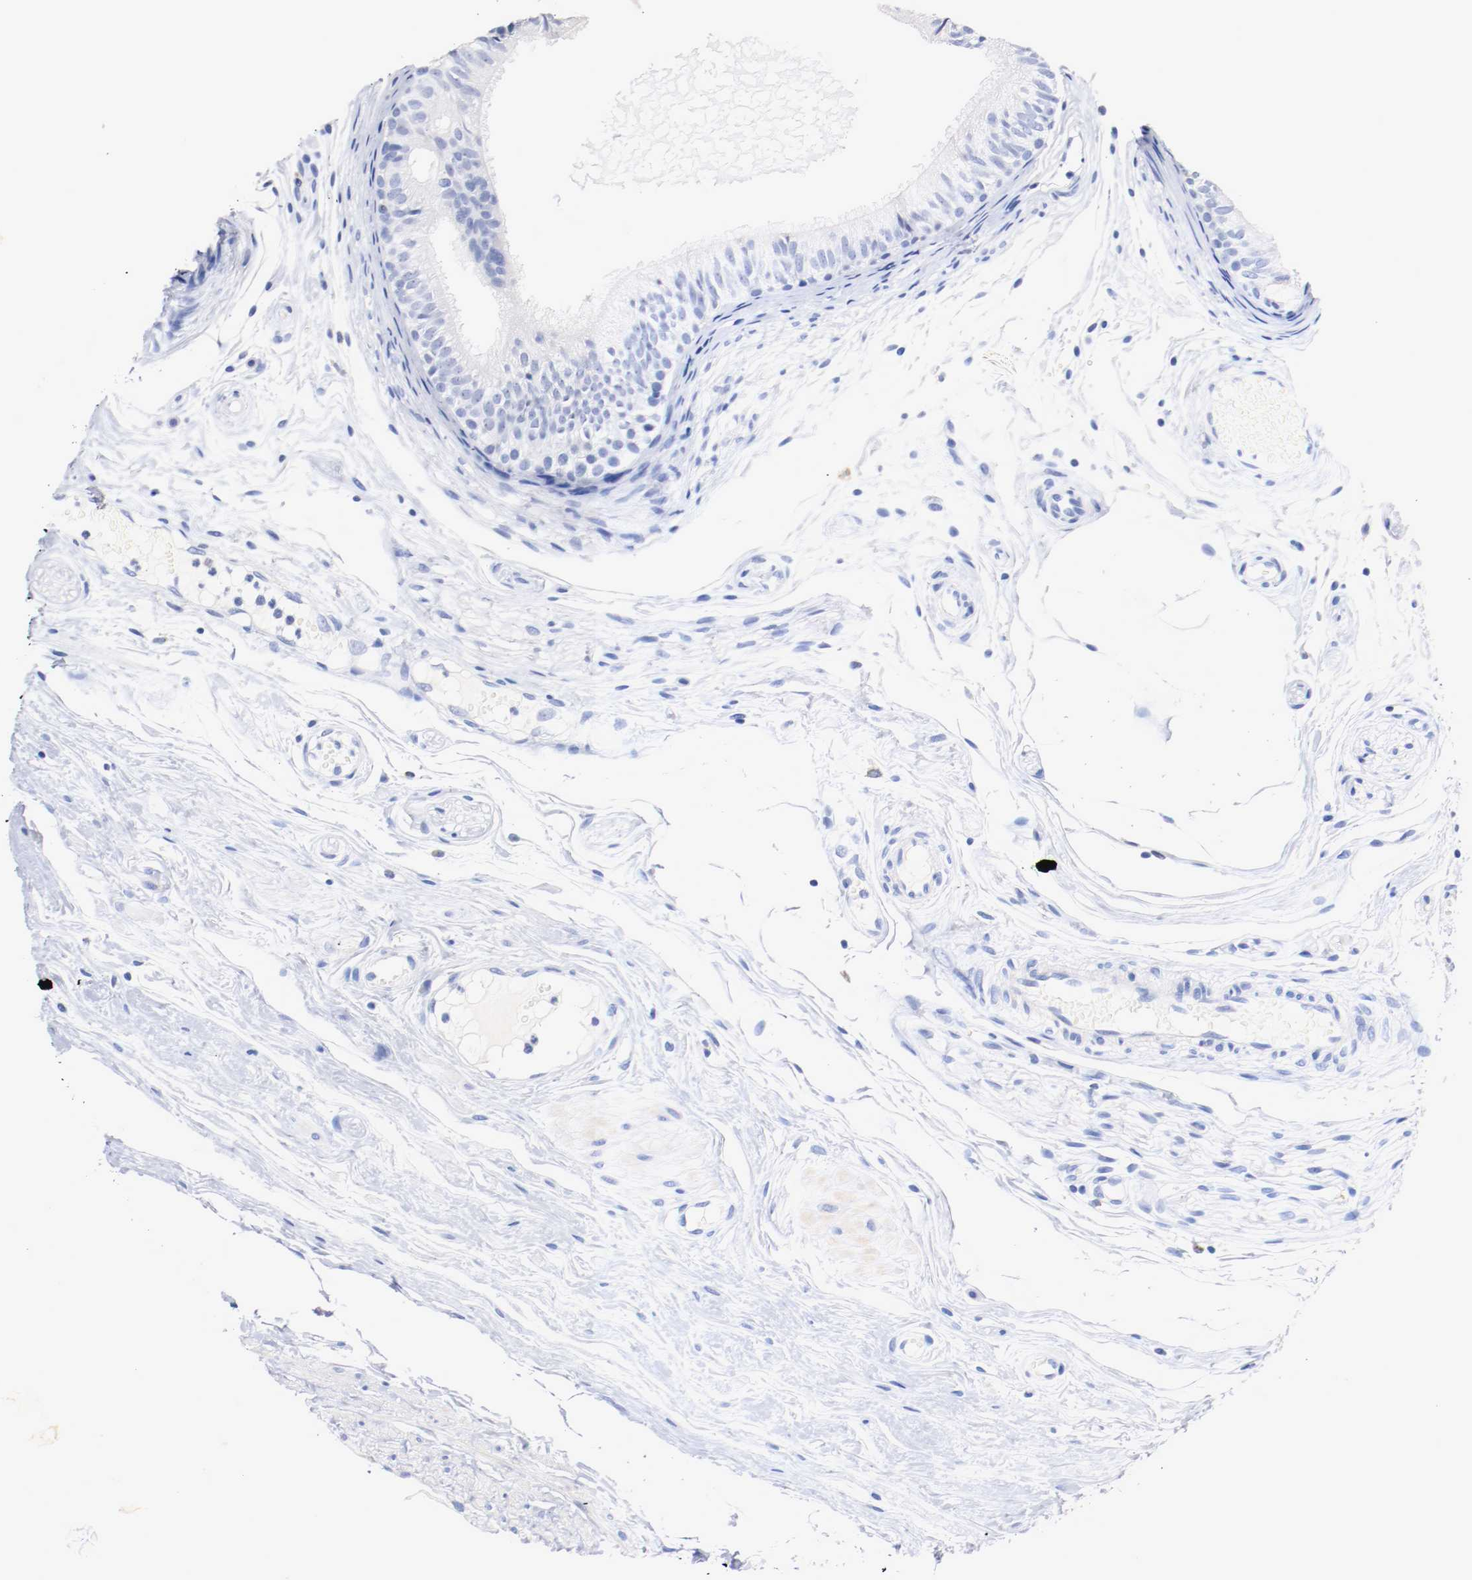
{"staining": {"intensity": "negative", "quantity": "none", "location": "none"}, "tissue": "epididymis", "cell_type": "Glandular cells", "image_type": "normal", "snomed": [{"axis": "morphology", "description": "Normal tissue, NOS"}, {"axis": "morphology", "description": "Atrophy, NOS"}, {"axis": "topography", "description": "Testis"}, {"axis": "topography", "description": "Epididymis"}], "caption": "Epididymis was stained to show a protein in brown. There is no significant expression in glandular cells. Brightfield microscopy of immunohistochemistry (IHC) stained with DAB (3,3'-diaminobenzidine) (brown) and hematoxylin (blue), captured at high magnification.", "gene": "FGFBP1", "patient": {"sex": "male", "age": 18}}